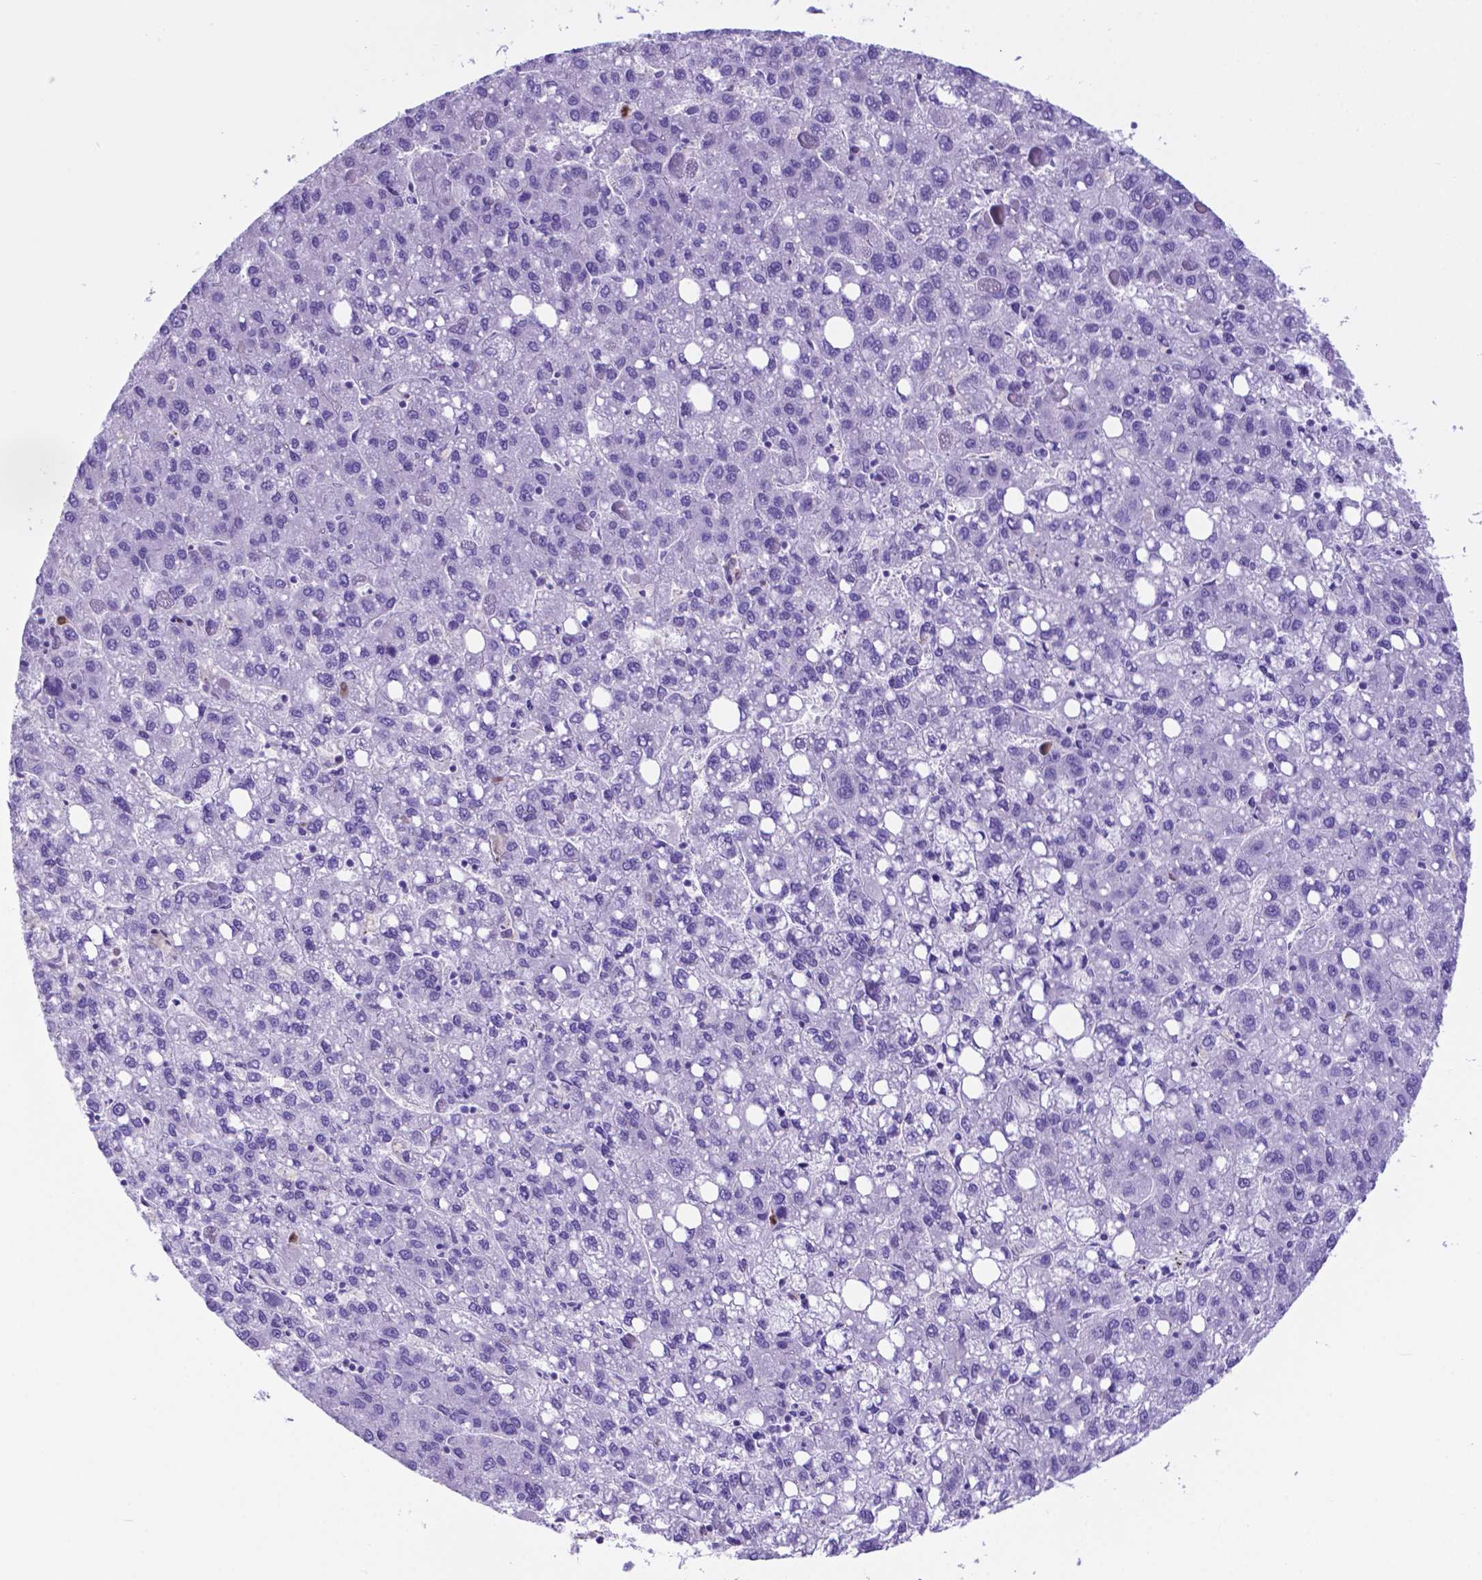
{"staining": {"intensity": "negative", "quantity": "none", "location": "none"}, "tissue": "liver cancer", "cell_type": "Tumor cells", "image_type": "cancer", "snomed": [{"axis": "morphology", "description": "Carcinoma, Hepatocellular, NOS"}, {"axis": "topography", "description": "Liver"}], "caption": "This is an immunohistochemistry histopathology image of hepatocellular carcinoma (liver). There is no expression in tumor cells.", "gene": "LZTR1", "patient": {"sex": "female", "age": 82}}